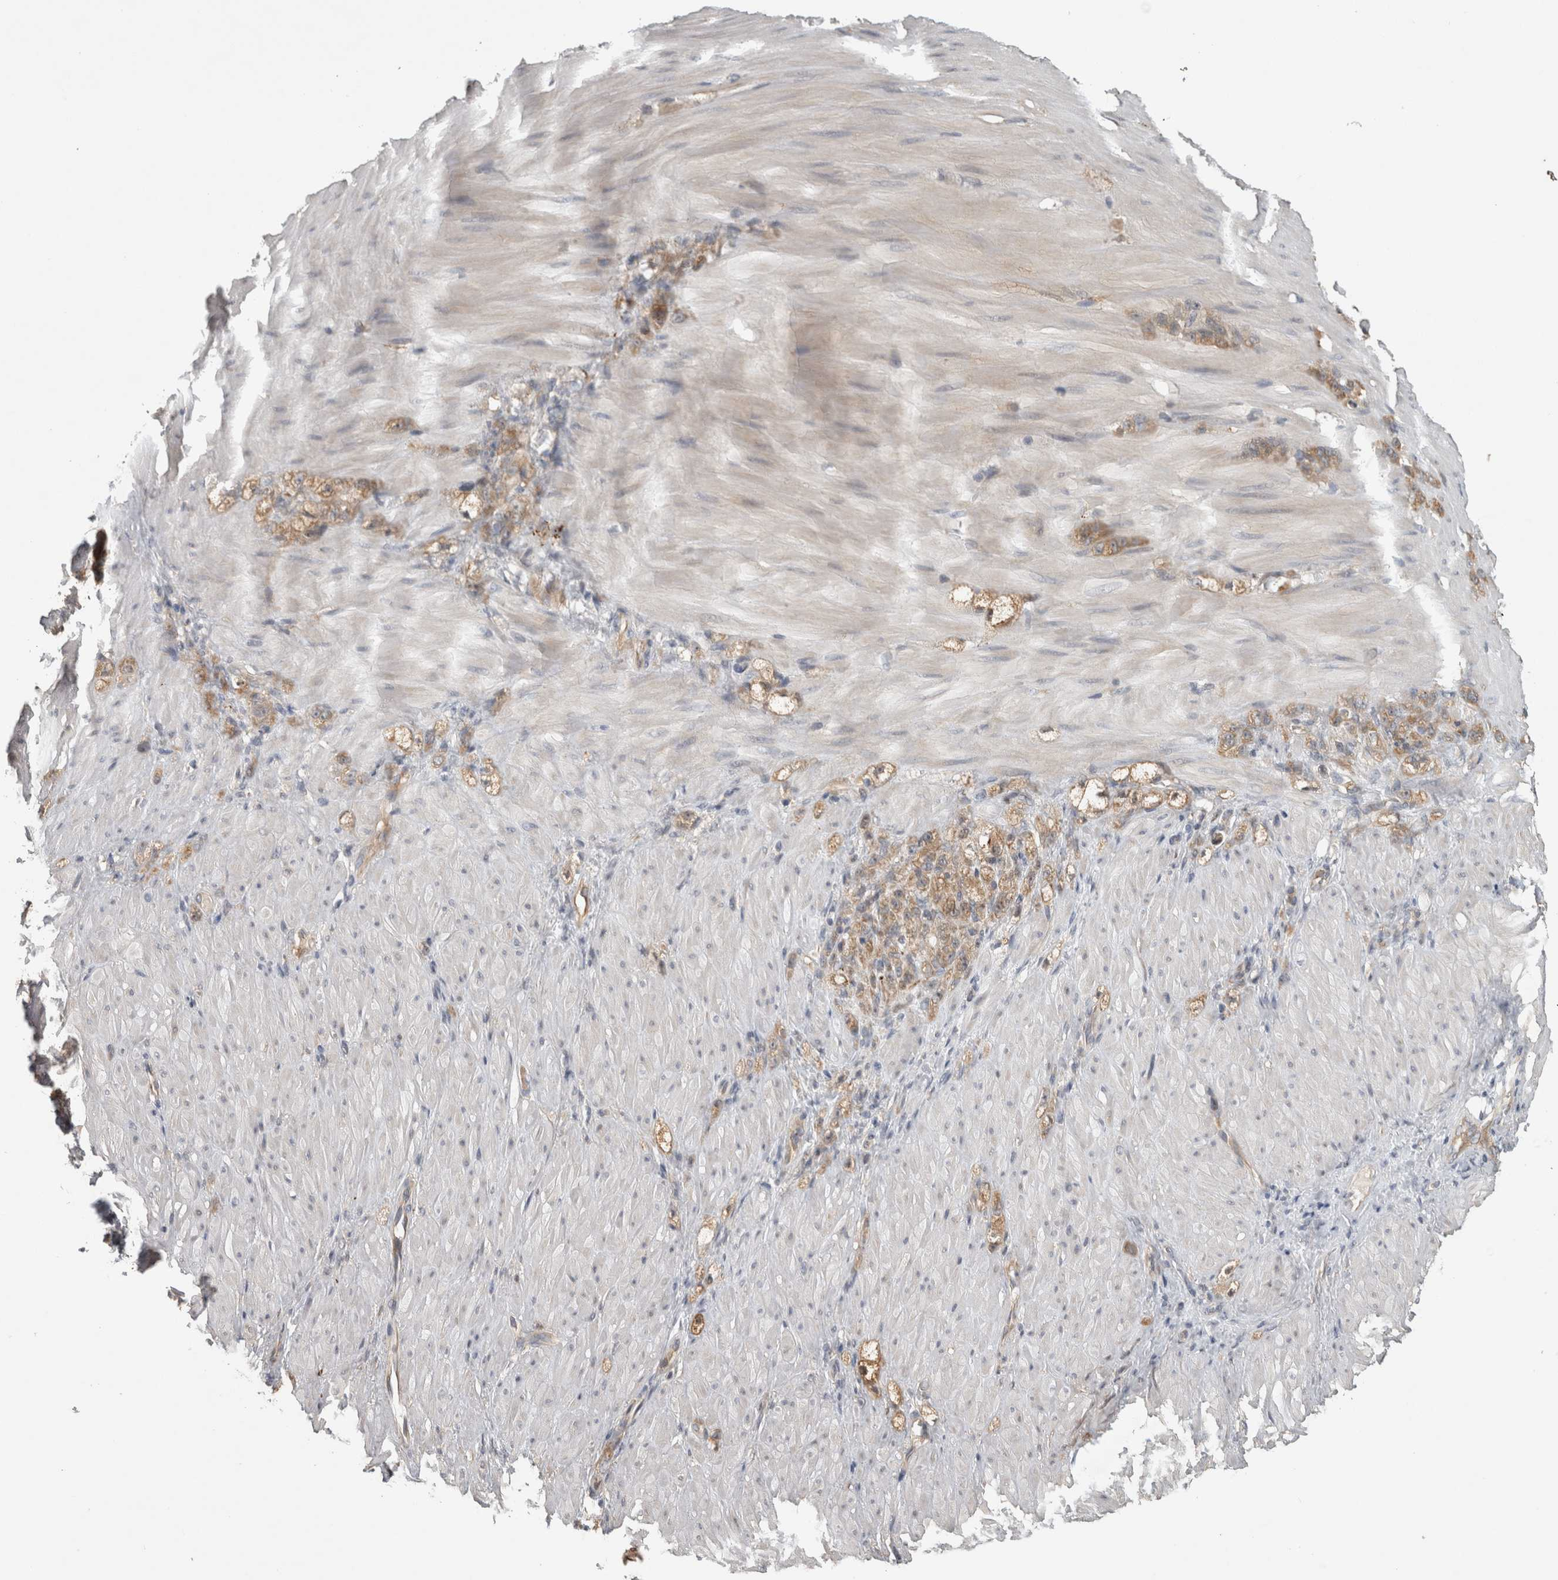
{"staining": {"intensity": "moderate", "quantity": ">75%", "location": "cytoplasmic/membranous"}, "tissue": "stomach cancer", "cell_type": "Tumor cells", "image_type": "cancer", "snomed": [{"axis": "morphology", "description": "Normal tissue, NOS"}, {"axis": "morphology", "description": "Adenocarcinoma, NOS"}, {"axis": "topography", "description": "Stomach"}], "caption": "Protein expression analysis of human stomach adenocarcinoma reveals moderate cytoplasmic/membranous staining in about >75% of tumor cells.", "gene": "TRMT61B", "patient": {"sex": "male", "age": 82}}